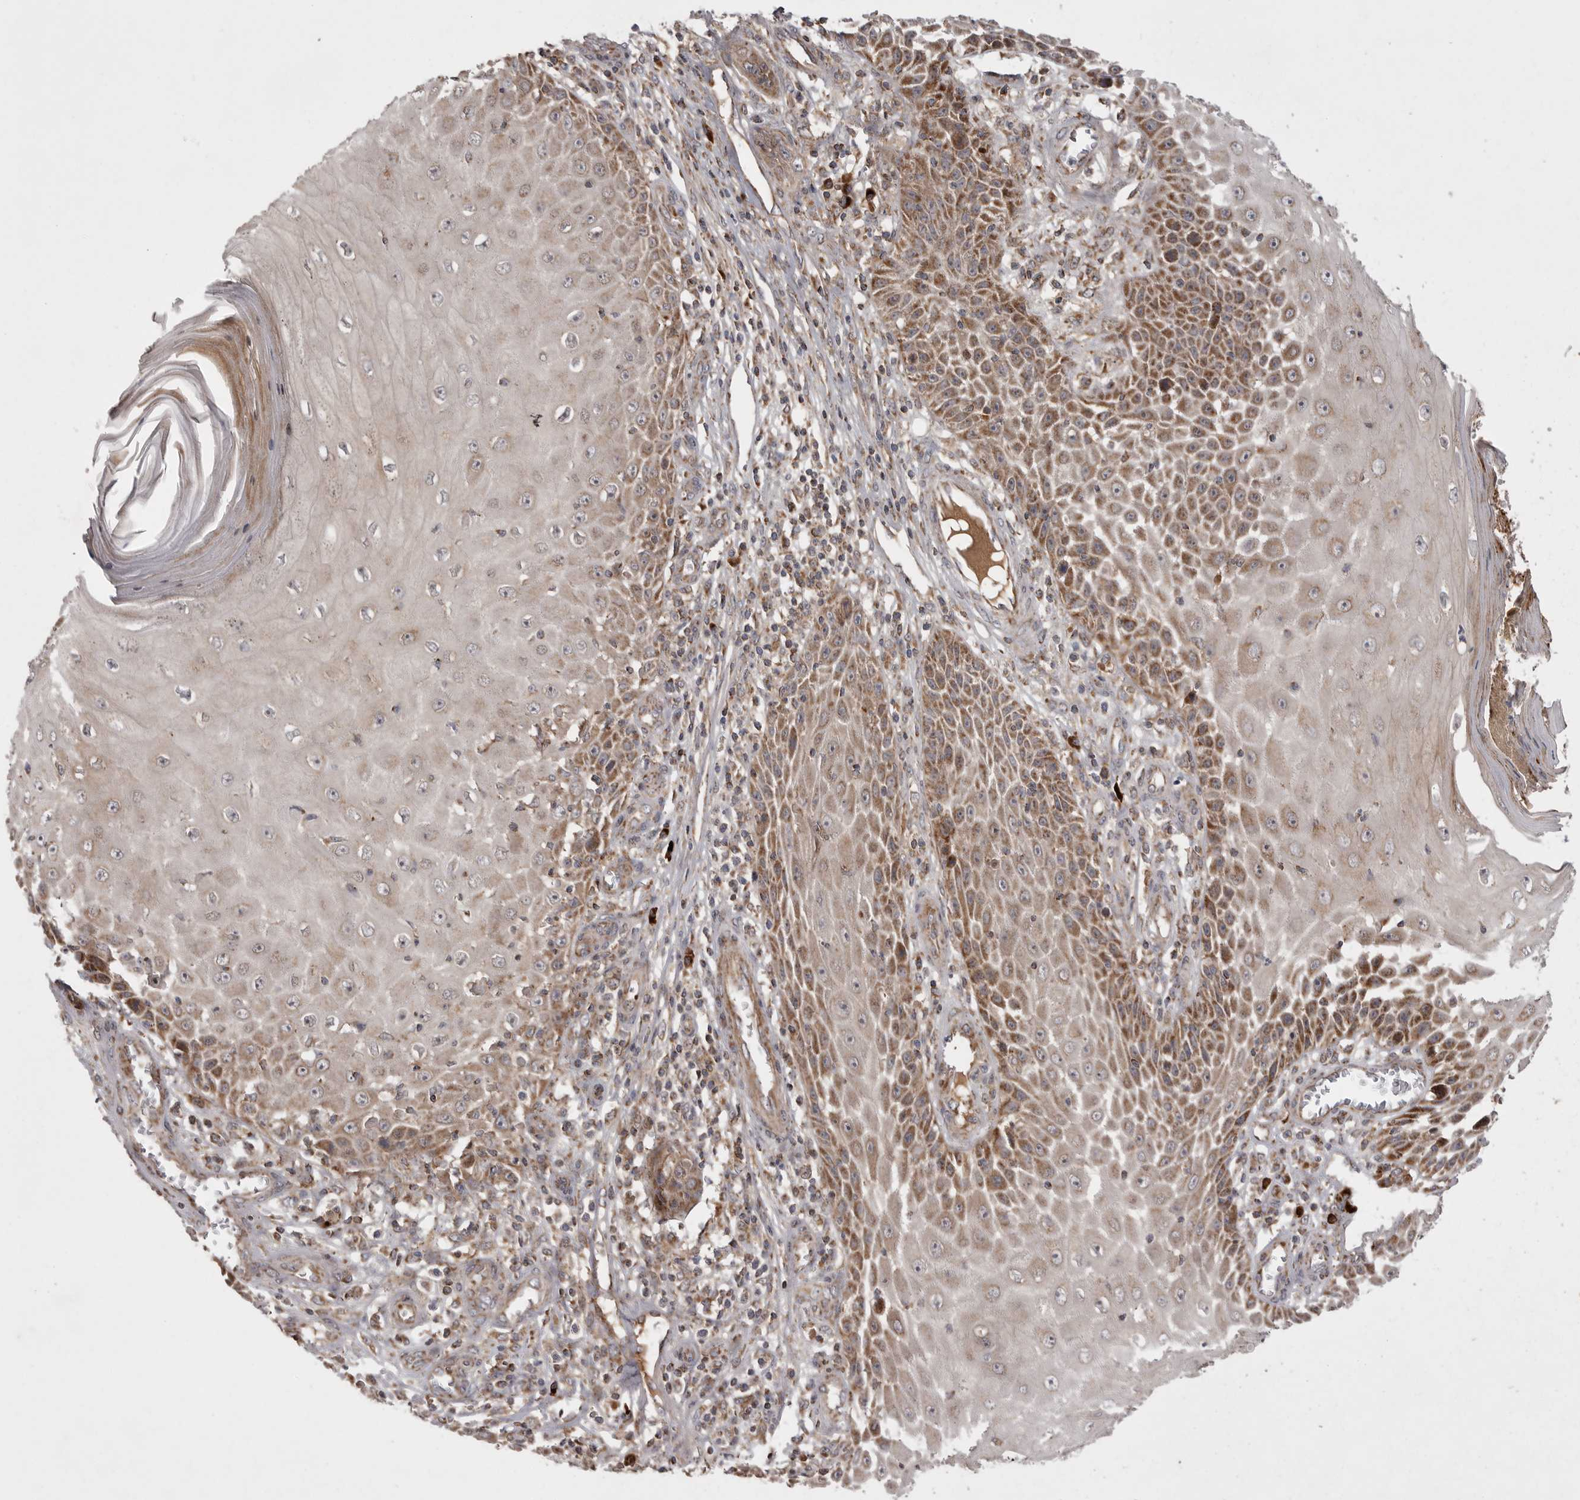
{"staining": {"intensity": "moderate", "quantity": ">75%", "location": "cytoplasmic/membranous"}, "tissue": "skin cancer", "cell_type": "Tumor cells", "image_type": "cancer", "snomed": [{"axis": "morphology", "description": "Squamous cell carcinoma, NOS"}, {"axis": "topography", "description": "Skin"}], "caption": "A photomicrograph of human skin cancer (squamous cell carcinoma) stained for a protein shows moderate cytoplasmic/membranous brown staining in tumor cells.", "gene": "KYAT3", "patient": {"sex": "female", "age": 73}}